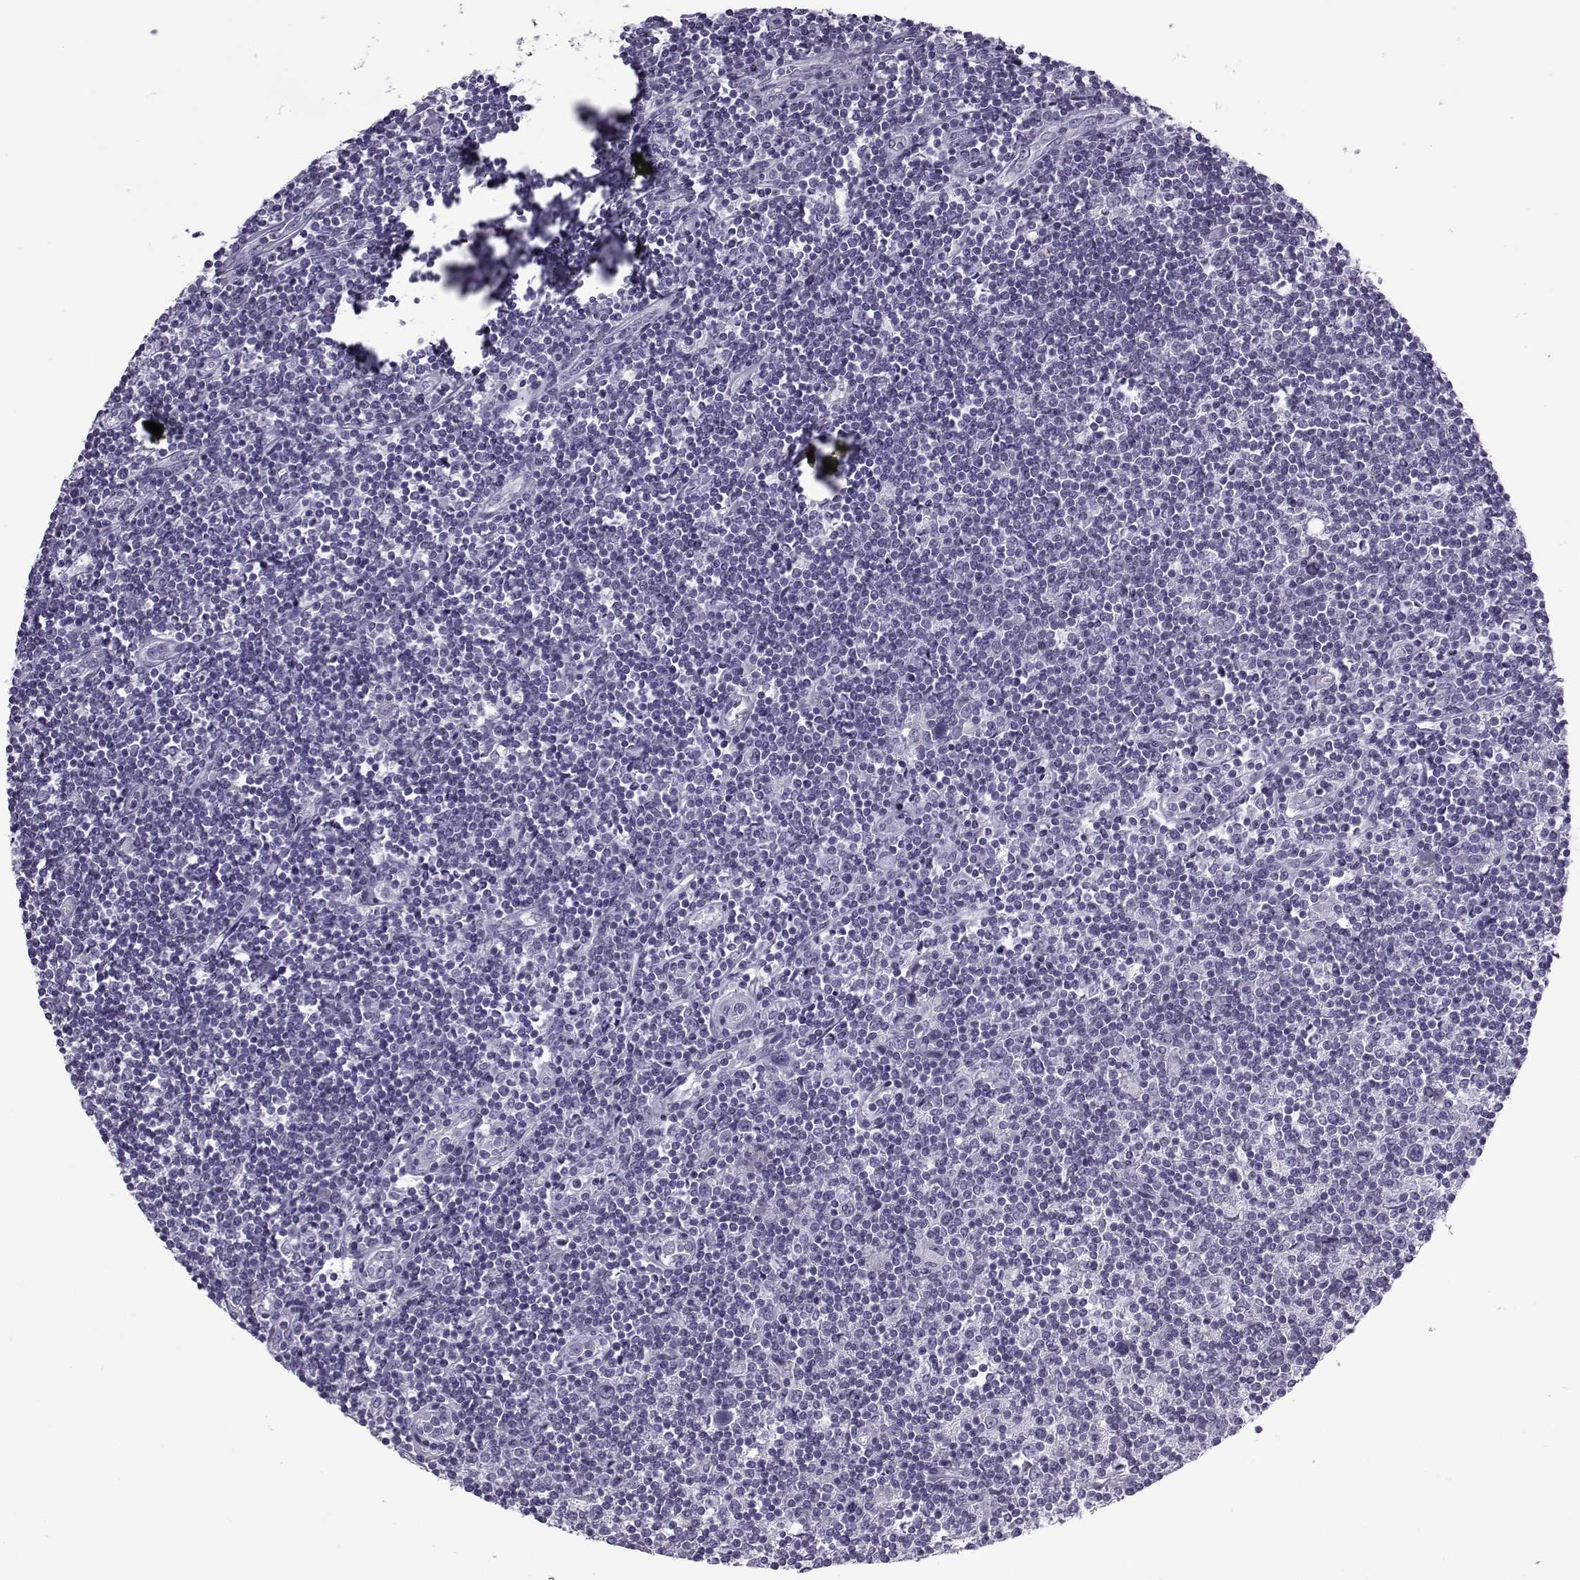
{"staining": {"intensity": "negative", "quantity": "none", "location": "none"}, "tissue": "lymphoma", "cell_type": "Tumor cells", "image_type": "cancer", "snomed": [{"axis": "morphology", "description": "Hodgkin's disease, NOS"}, {"axis": "topography", "description": "Lymph node"}], "caption": "A high-resolution histopathology image shows immunohistochemistry staining of Hodgkin's disease, which reveals no significant expression in tumor cells.", "gene": "OIP5", "patient": {"sex": "male", "age": 40}}